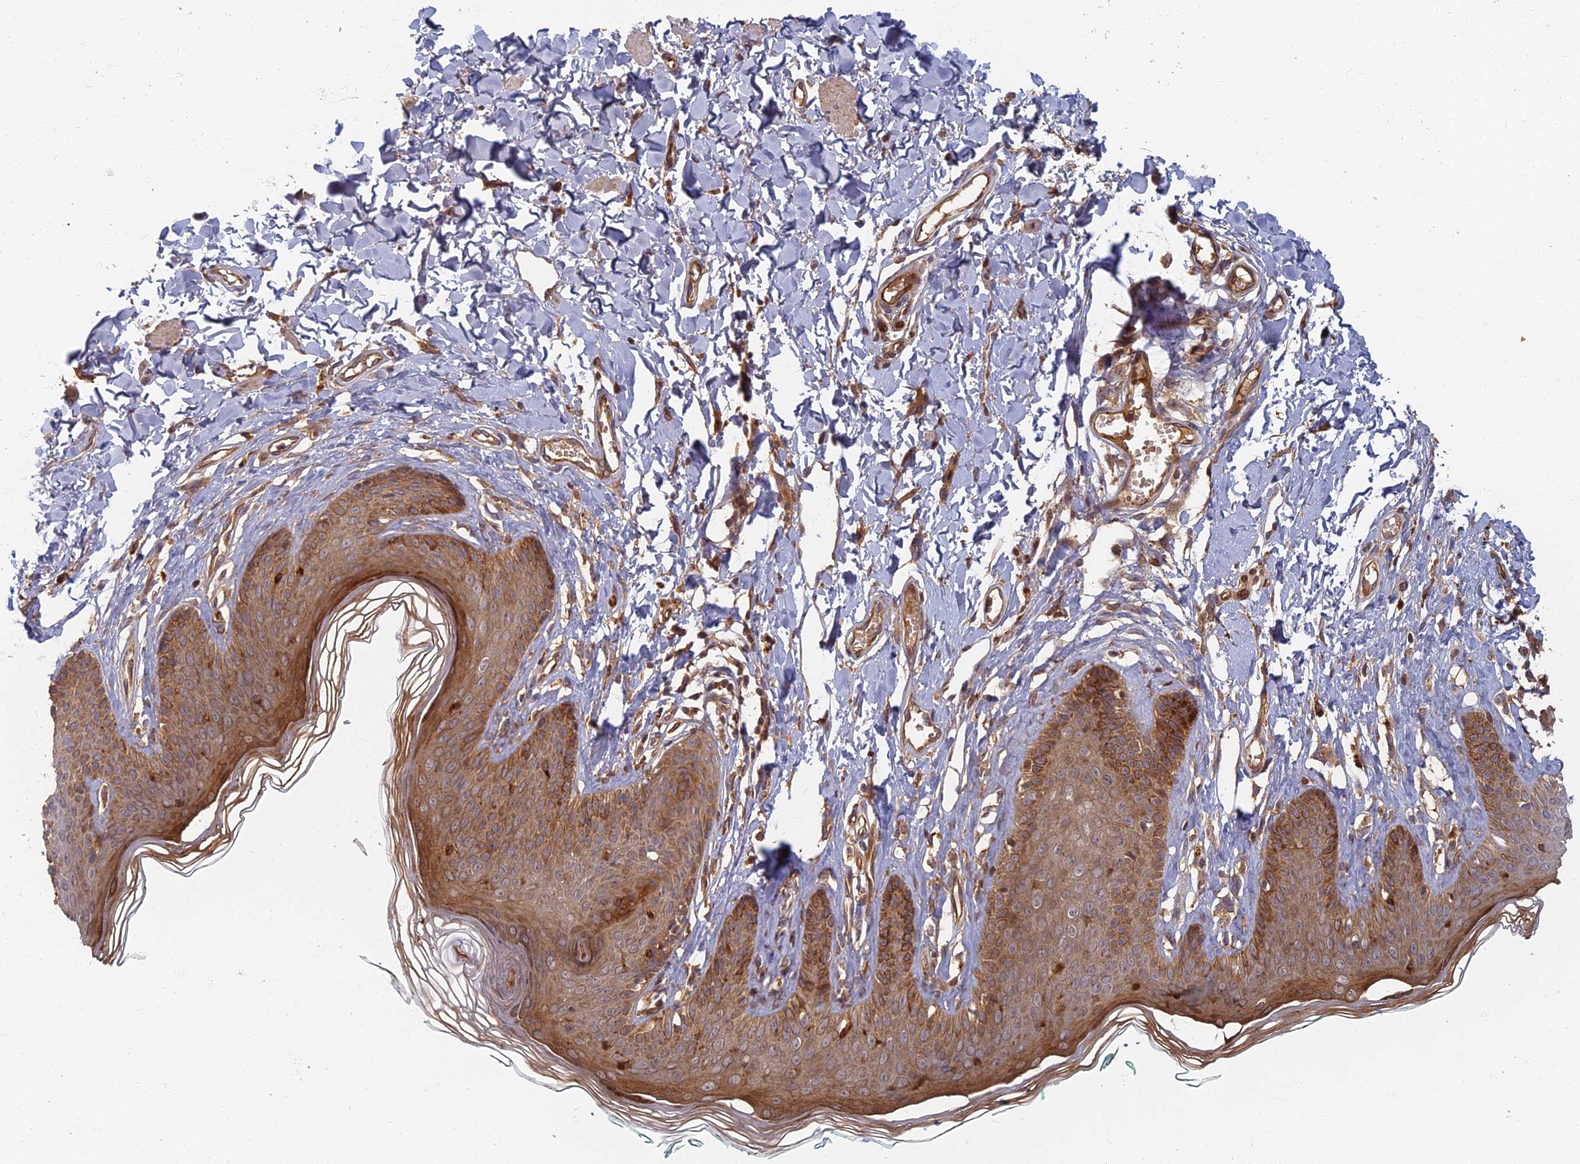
{"staining": {"intensity": "moderate", "quantity": ">75%", "location": "cytoplasmic/membranous"}, "tissue": "skin", "cell_type": "Epidermal cells", "image_type": "normal", "snomed": [{"axis": "morphology", "description": "Normal tissue, NOS"}, {"axis": "morphology", "description": "Squamous cell carcinoma, NOS"}, {"axis": "topography", "description": "Vulva"}], "caption": "IHC histopathology image of normal skin: human skin stained using immunohistochemistry (IHC) reveals medium levels of moderate protein expression localized specifically in the cytoplasmic/membranous of epidermal cells, appearing as a cytoplasmic/membranous brown color.", "gene": "INO80D", "patient": {"sex": "female", "age": 85}}